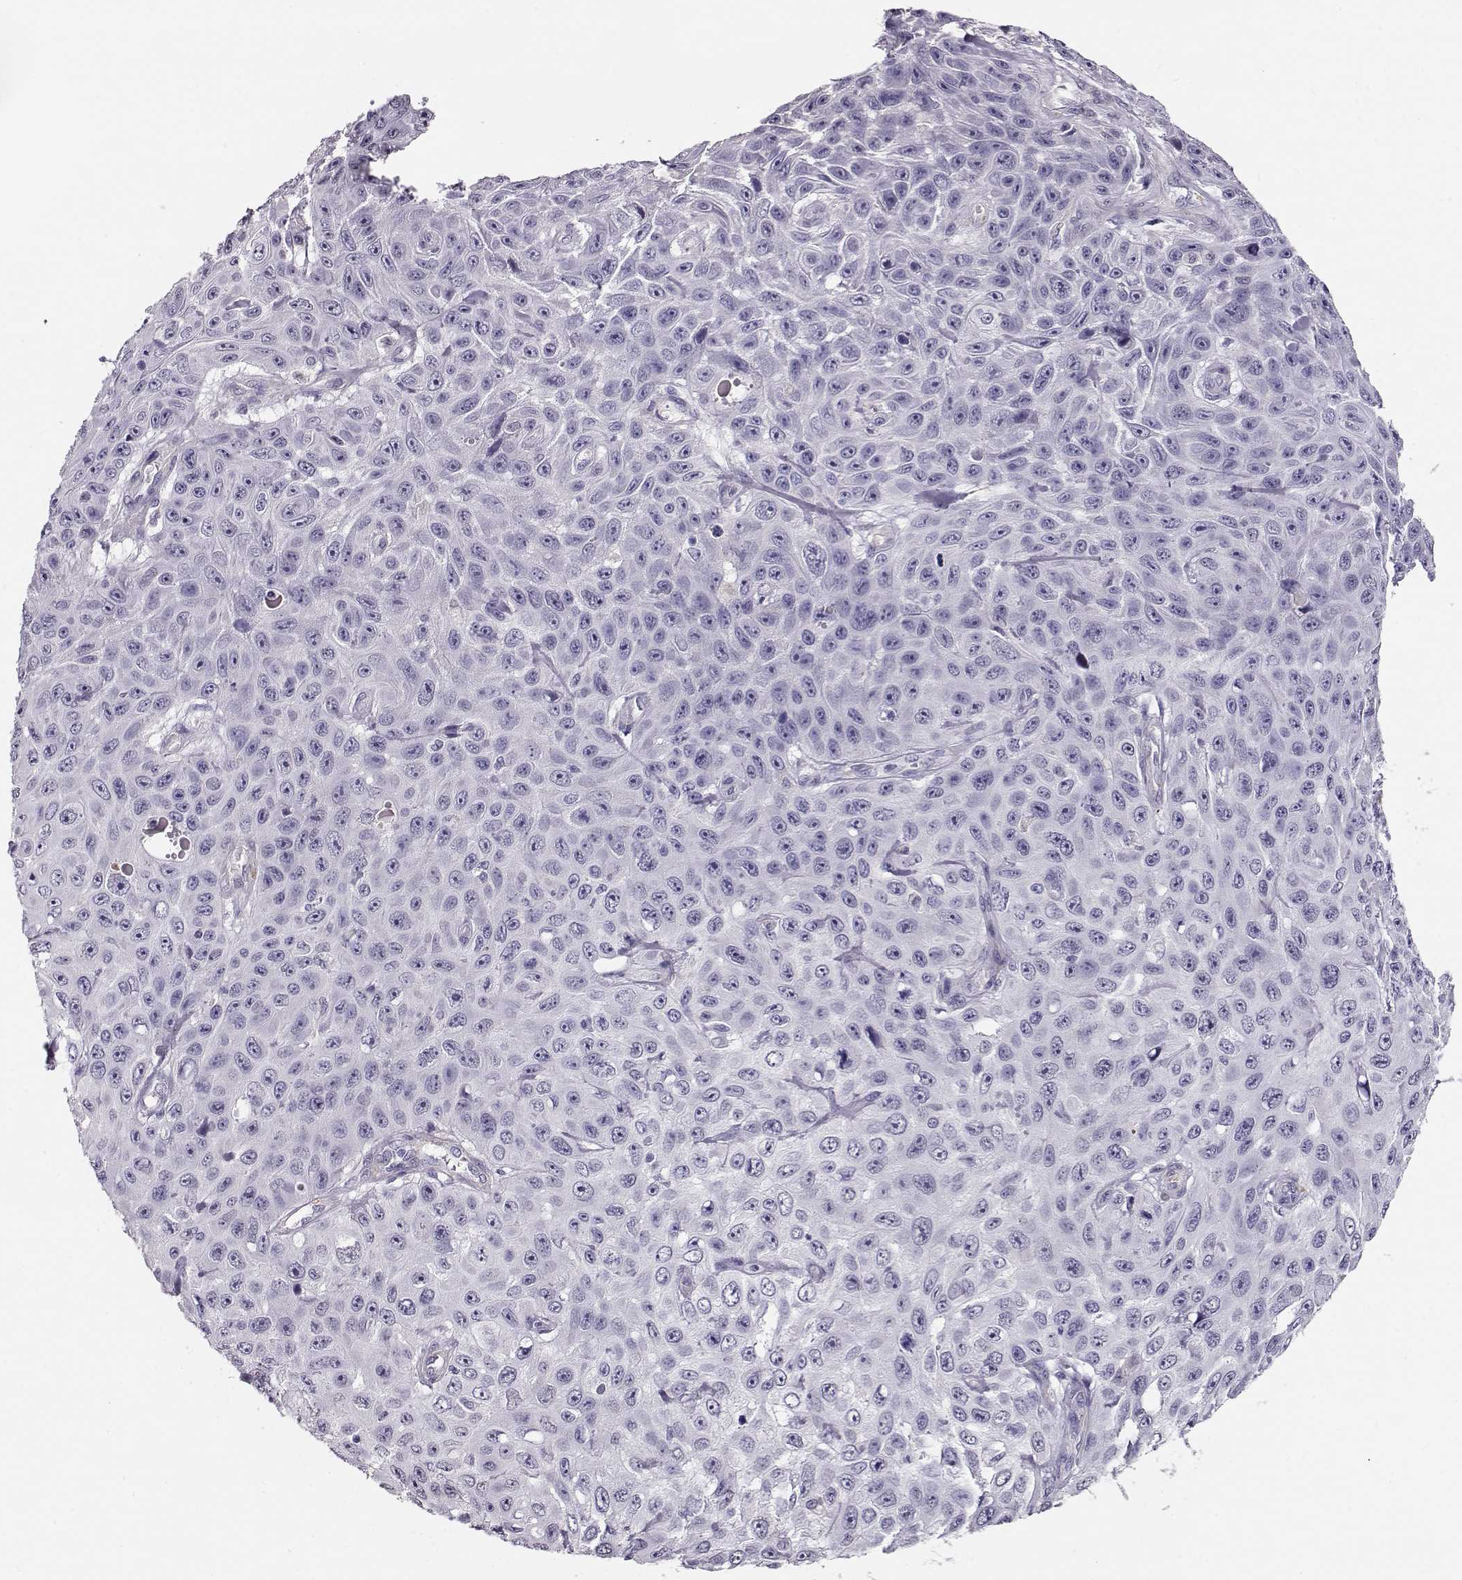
{"staining": {"intensity": "negative", "quantity": "none", "location": "none"}, "tissue": "skin cancer", "cell_type": "Tumor cells", "image_type": "cancer", "snomed": [{"axis": "morphology", "description": "Squamous cell carcinoma, NOS"}, {"axis": "topography", "description": "Skin"}], "caption": "Skin squamous cell carcinoma was stained to show a protein in brown. There is no significant staining in tumor cells. (DAB immunohistochemistry, high magnification).", "gene": "RBM44", "patient": {"sex": "male", "age": 82}}